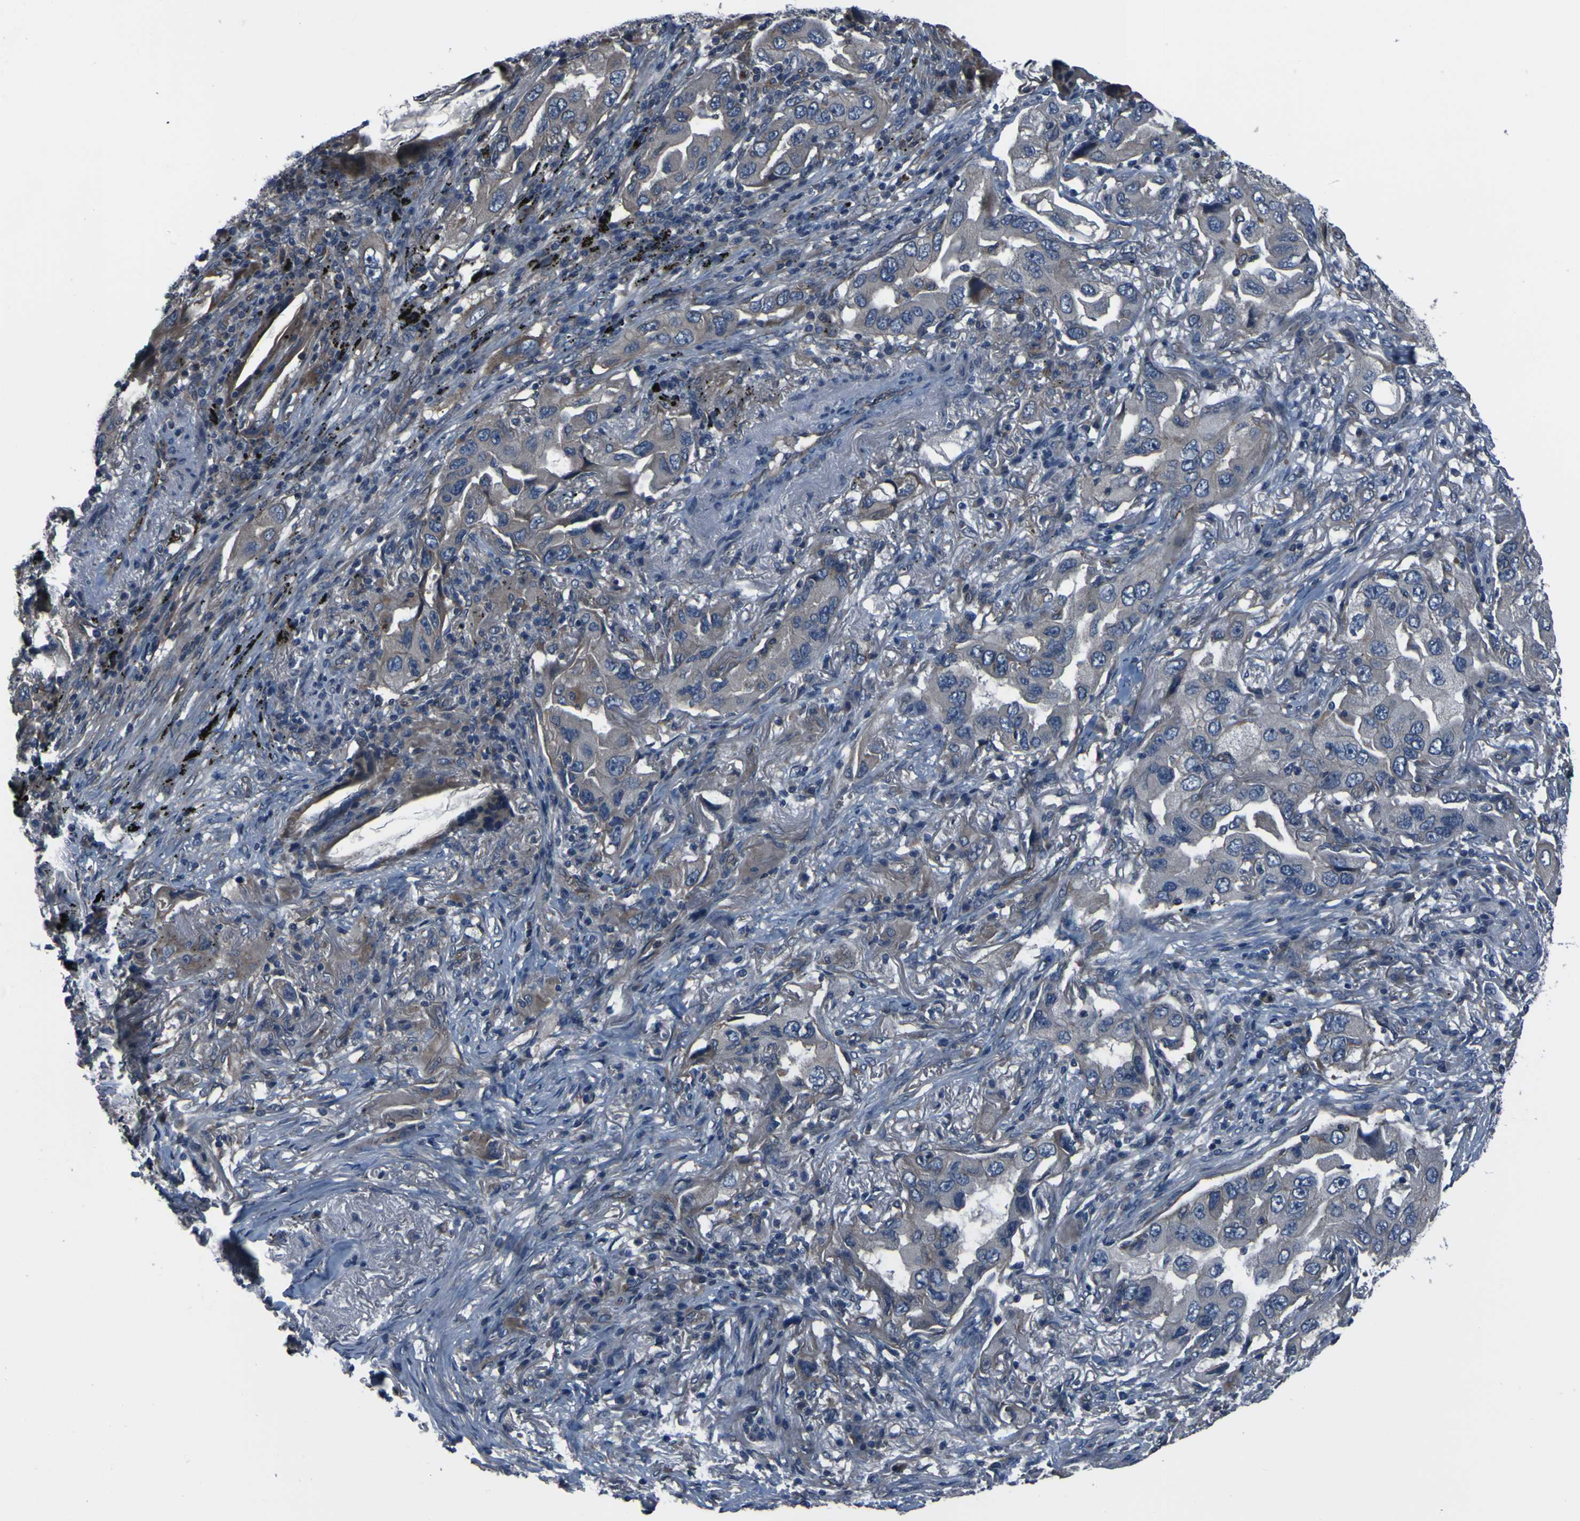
{"staining": {"intensity": "weak", "quantity": "25%-75%", "location": "cytoplasmic/membranous"}, "tissue": "lung cancer", "cell_type": "Tumor cells", "image_type": "cancer", "snomed": [{"axis": "morphology", "description": "Adenocarcinoma, NOS"}, {"axis": "topography", "description": "Lung"}], "caption": "Immunohistochemical staining of lung adenocarcinoma displays low levels of weak cytoplasmic/membranous protein positivity in about 25%-75% of tumor cells.", "gene": "GRAMD1A", "patient": {"sex": "female", "age": 65}}